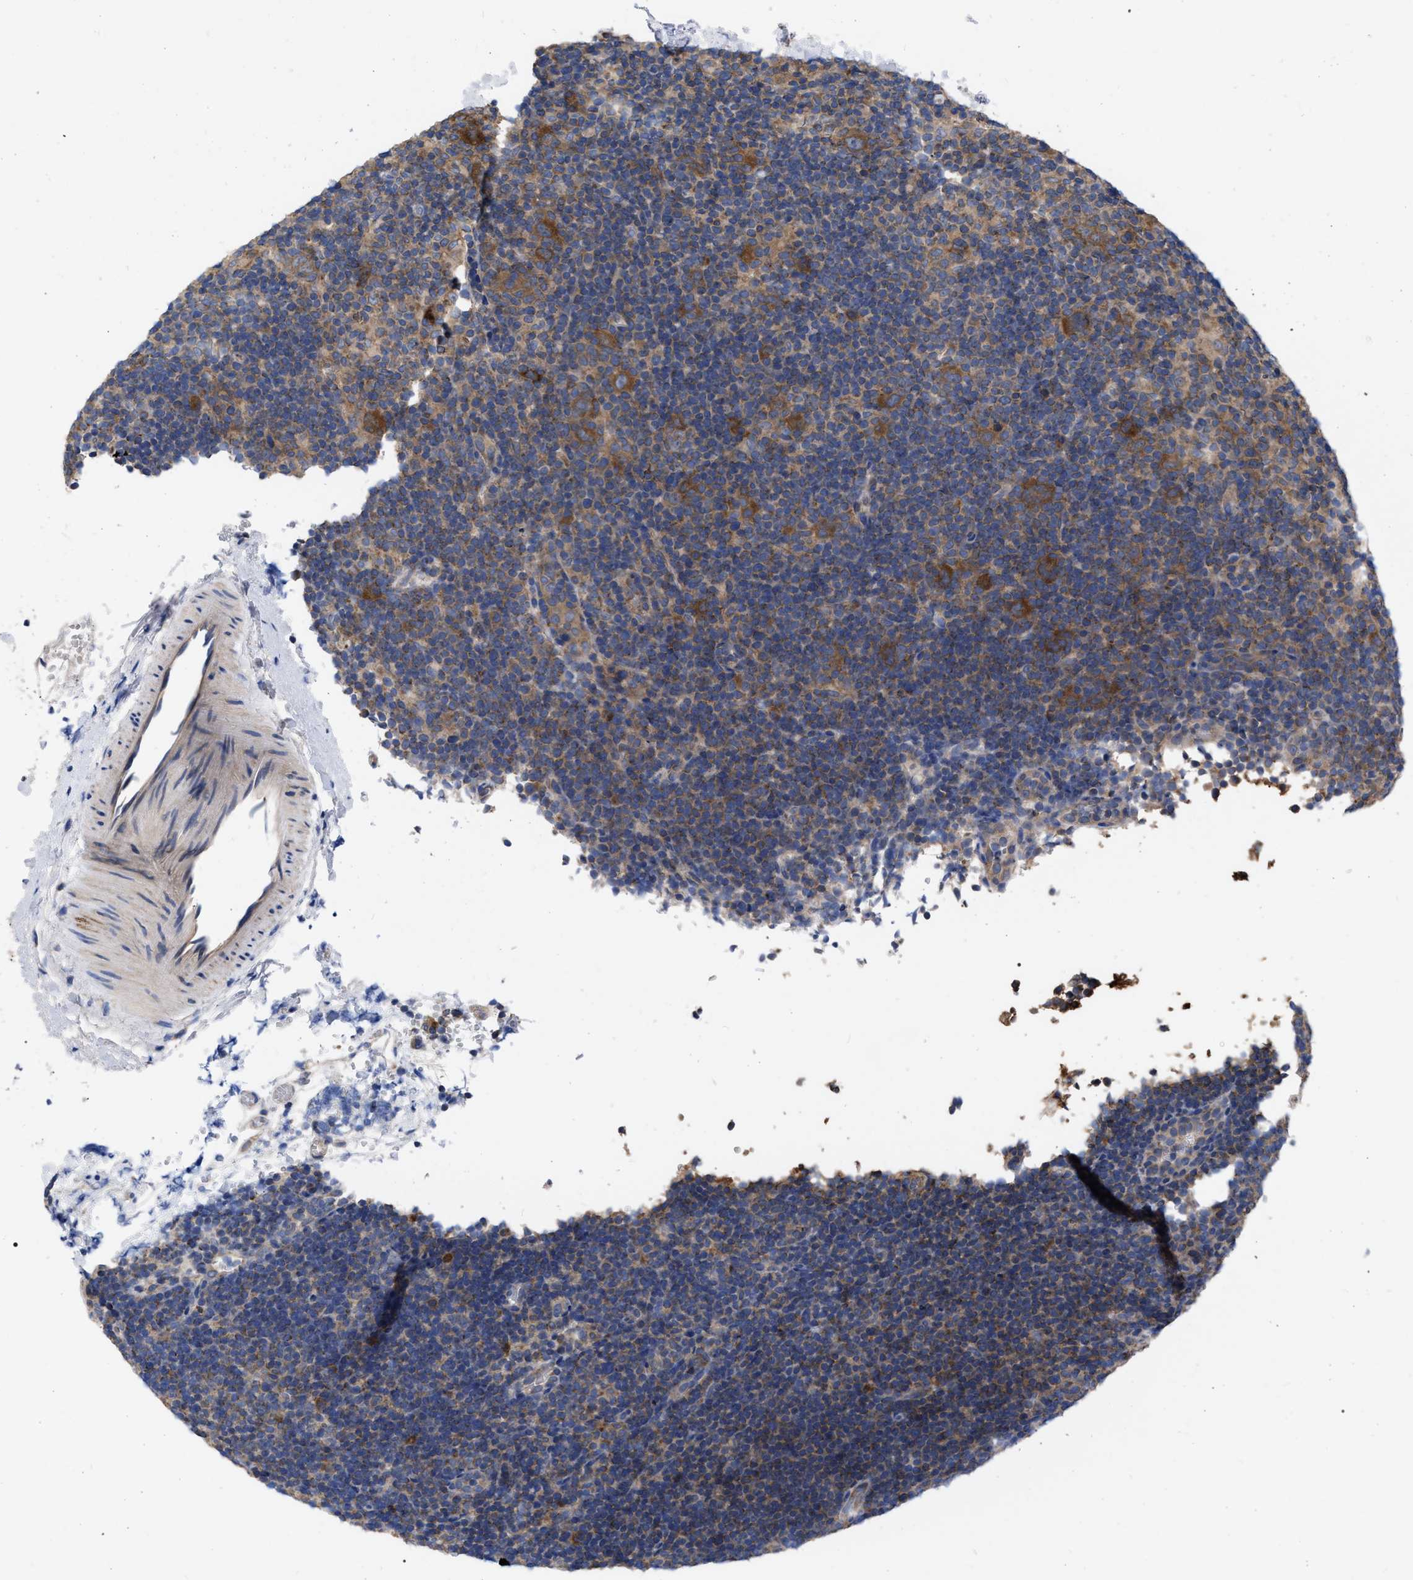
{"staining": {"intensity": "strong", "quantity": ">75%", "location": "cytoplasmic/membranous"}, "tissue": "lymphoma", "cell_type": "Tumor cells", "image_type": "cancer", "snomed": [{"axis": "morphology", "description": "Hodgkin's disease, NOS"}, {"axis": "topography", "description": "Lymph node"}], "caption": "Protein staining displays strong cytoplasmic/membranous staining in approximately >75% of tumor cells in lymphoma.", "gene": "CDKN2C", "patient": {"sex": "female", "age": 57}}